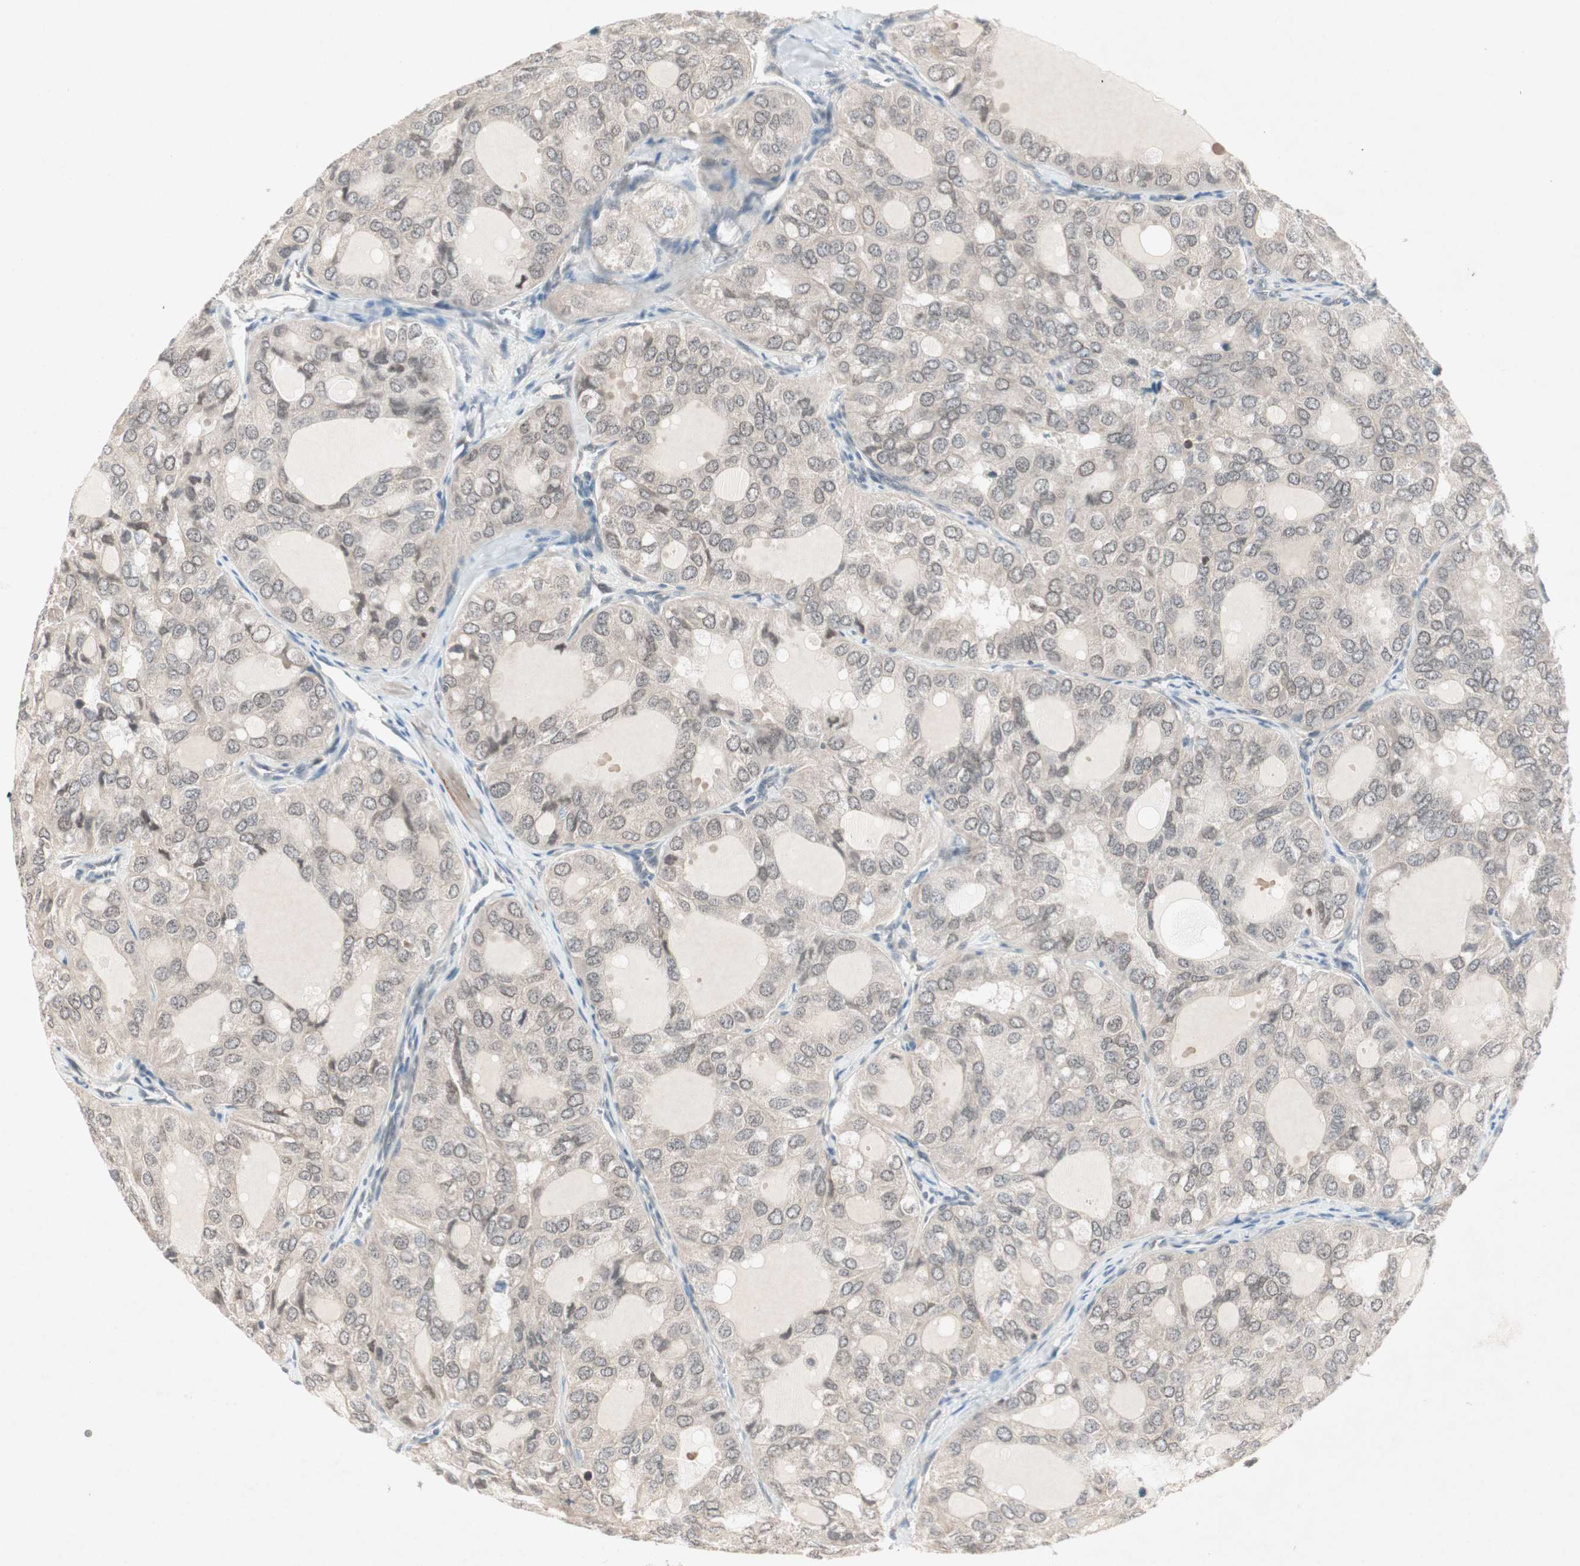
{"staining": {"intensity": "negative", "quantity": "none", "location": "none"}, "tissue": "thyroid cancer", "cell_type": "Tumor cells", "image_type": "cancer", "snomed": [{"axis": "morphology", "description": "Follicular adenoma carcinoma, NOS"}, {"axis": "topography", "description": "Thyroid gland"}], "caption": "Immunohistochemistry image of human thyroid follicular adenoma carcinoma stained for a protein (brown), which demonstrates no positivity in tumor cells.", "gene": "PGBD1", "patient": {"sex": "male", "age": 75}}